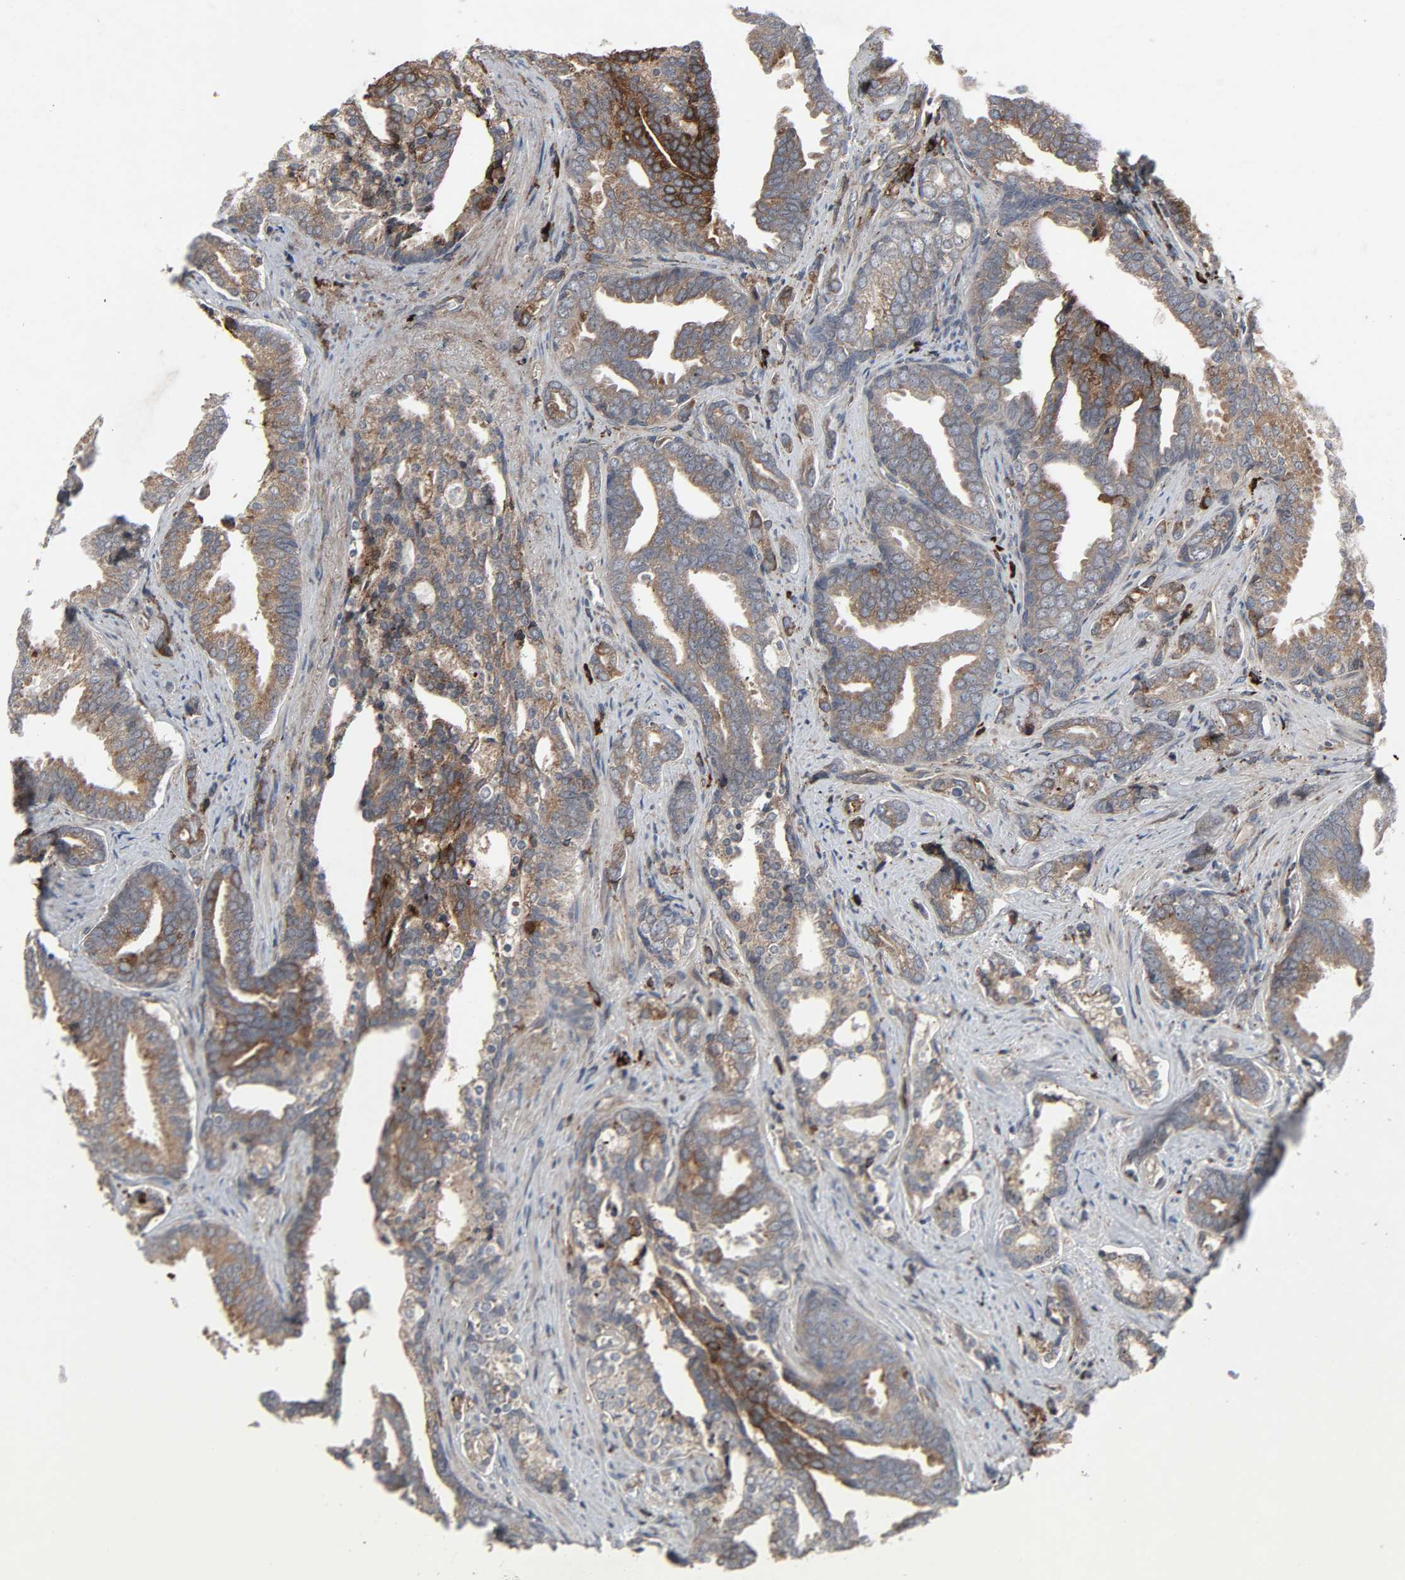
{"staining": {"intensity": "strong", "quantity": ">75%", "location": "cytoplasmic/membranous"}, "tissue": "prostate cancer", "cell_type": "Tumor cells", "image_type": "cancer", "snomed": [{"axis": "morphology", "description": "Adenocarcinoma, High grade"}, {"axis": "topography", "description": "Prostate"}], "caption": "Prostate cancer stained with a brown dye displays strong cytoplasmic/membranous positive positivity in approximately >75% of tumor cells.", "gene": "ADCY4", "patient": {"sex": "male", "age": 67}}